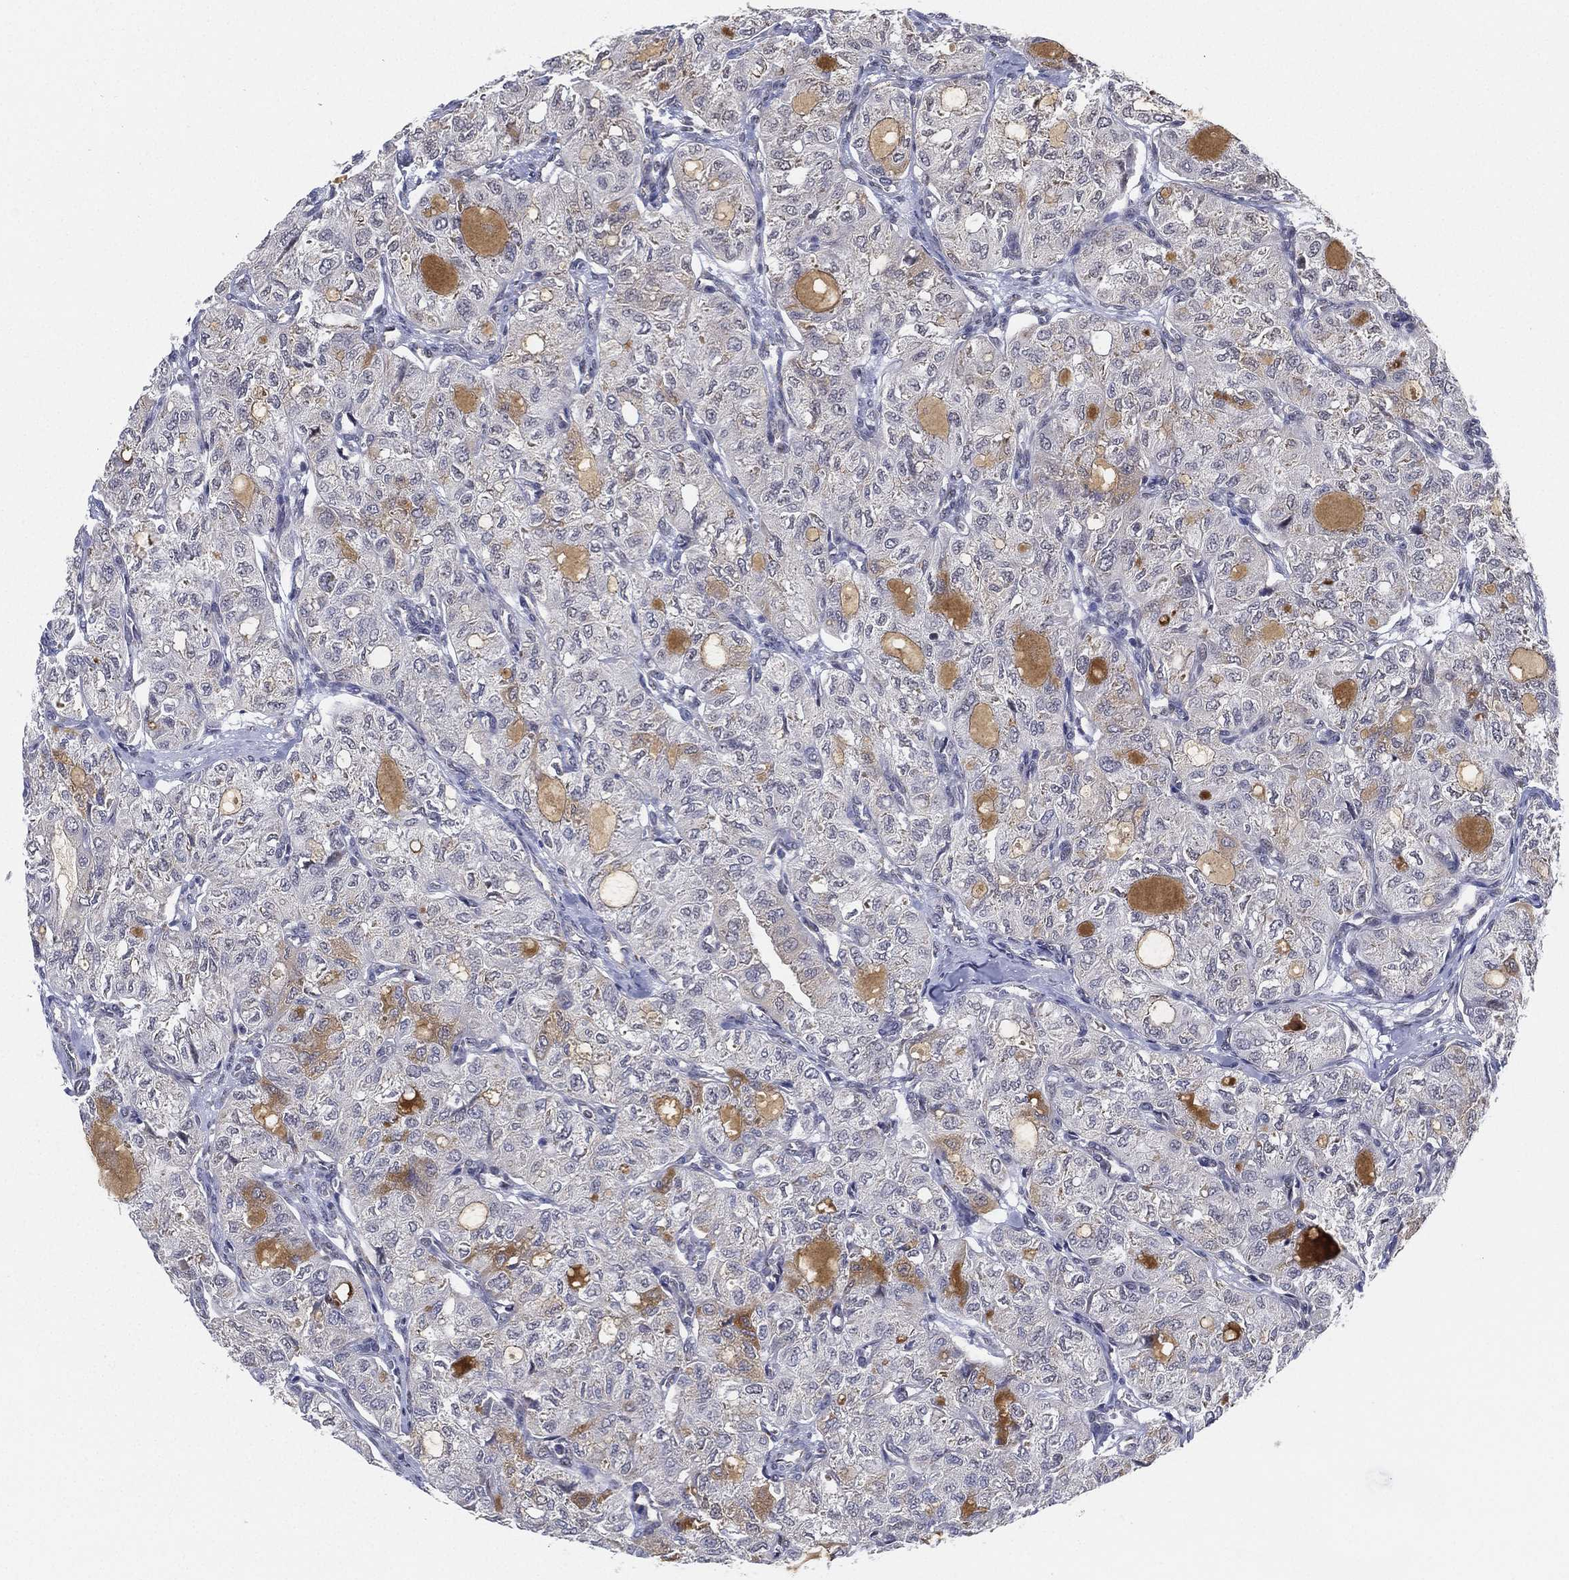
{"staining": {"intensity": "negative", "quantity": "none", "location": "none"}, "tissue": "thyroid cancer", "cell_type": "Tumor cells", "image_type": "cancer", "snomed": [{"axis": "morphology", "description": "Follicular adenoma carcinoma, NOS"}, {"axis": "topography", "description": "Thyroid gland"}], "caption": "DAB immunohistochemical staining of thyroid cancer (follicular adenoma carcinoma) reveals no significant expression in tumor cells. (DAB (3,3'-diaminobenzidine) immunohistochemistry with hematoxylin counter stain).", "gene": "PPP1R16B", "patient": {"sex": "male", "age": 75}}